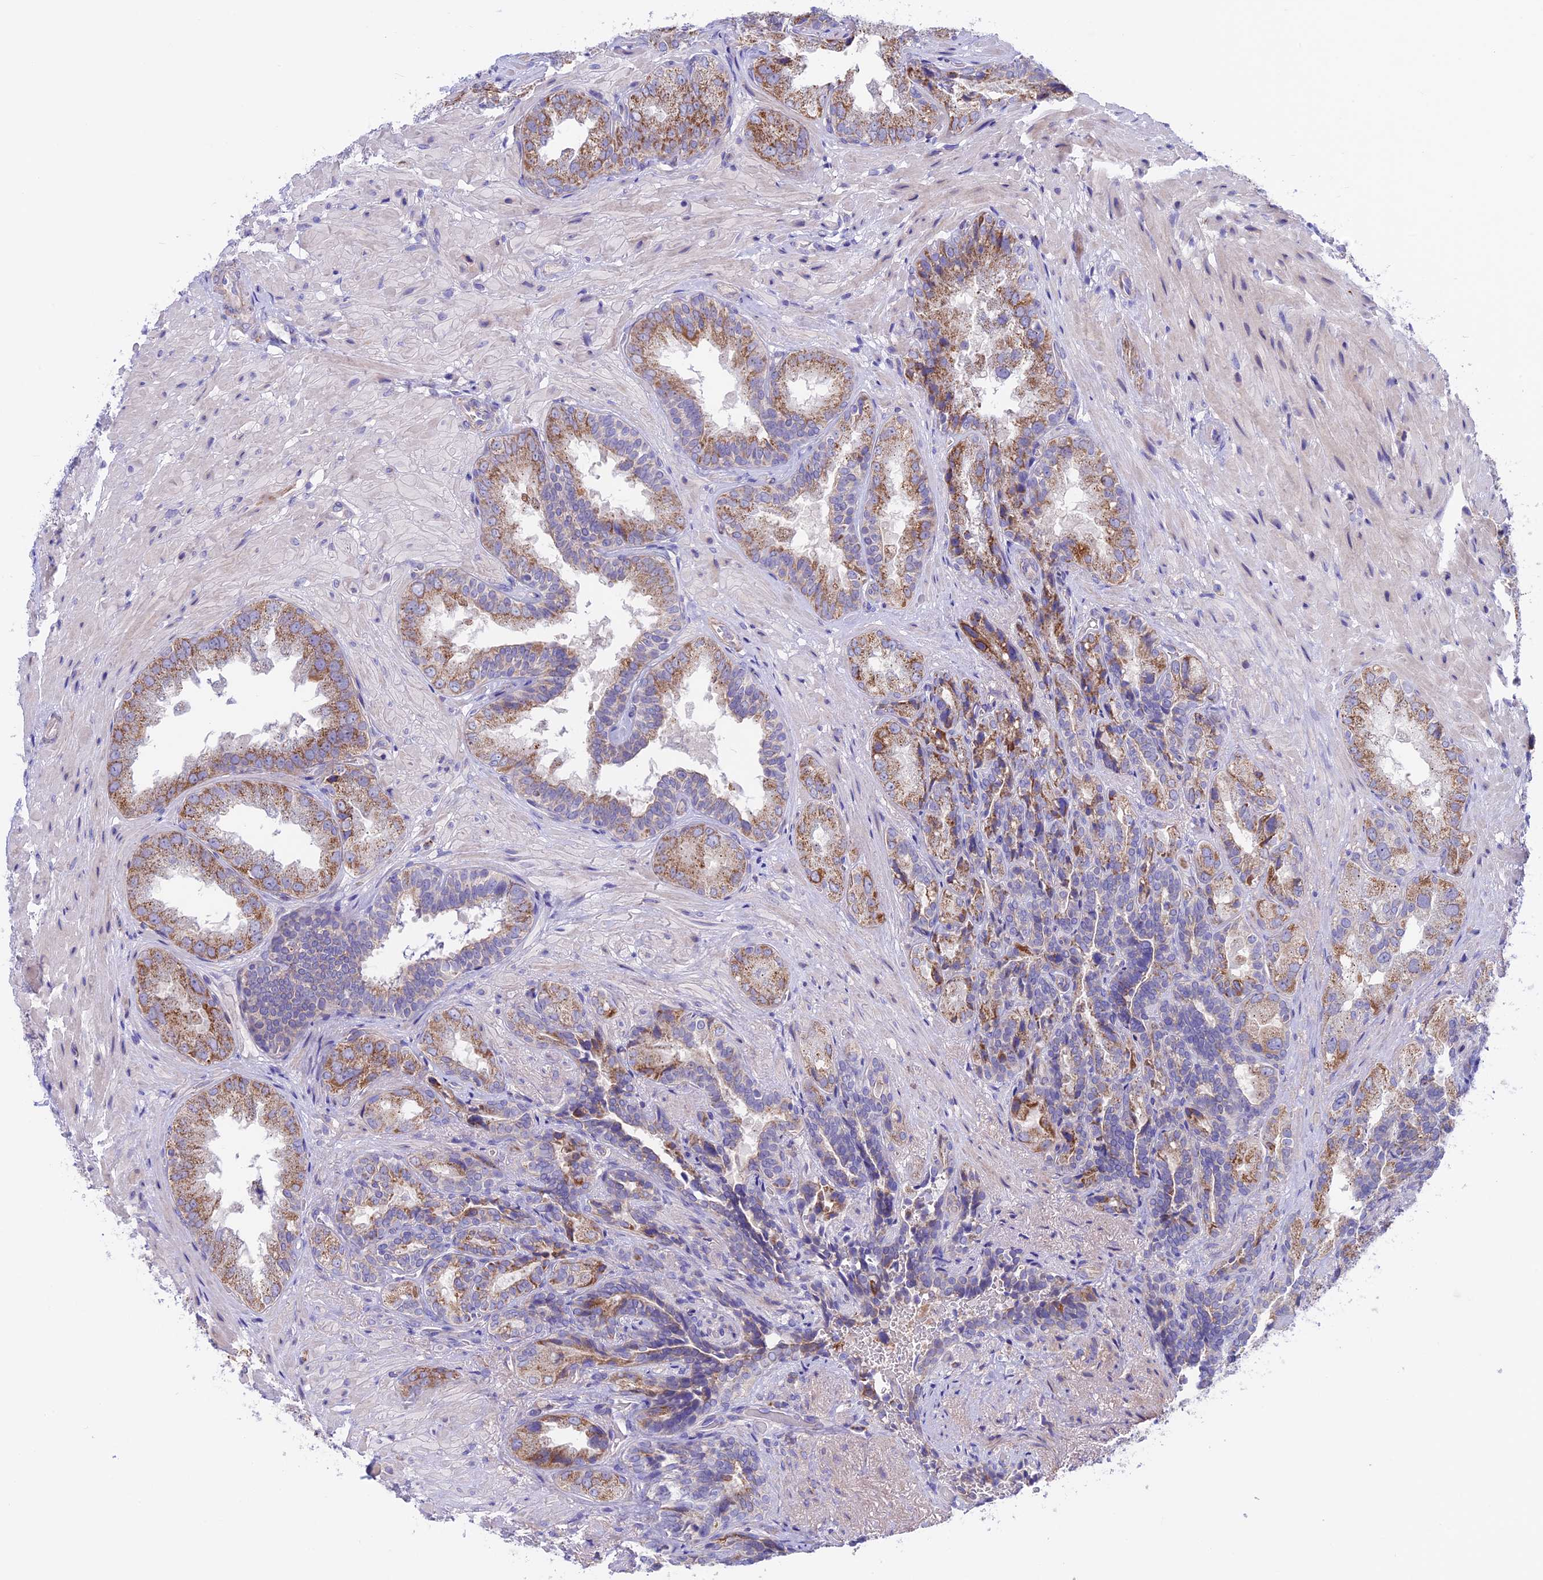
{"staining": {"intensity": "moderate", "quantity": ">75%", "location": "cytoplasmic/membranous"}, "tissue": "seminal vesicle", "cell_type": "Glandular cells", "image_type": "normal", "snomed": [{"axis": "morphology", "description": "Normal tissue, NOS"}, {"axis": "topography", "description": "Seminal veicle"}, {"axis": "topography", "description": "Peripheral nerve tissue"}], "caption": "Immunohistochemistry (IHC) photomicrograph of normal seminal vesicle: human seminal vesicle stained using immunohistochemistry exhibits medium levels of moderate protein expression localized specifically in the cytoplasmic/membranous of glandular cells, appearing as a cytoplasmic/membranous brown color.", "gene": "ETFDH", "patient": {"sex": "male", "age": 63}}